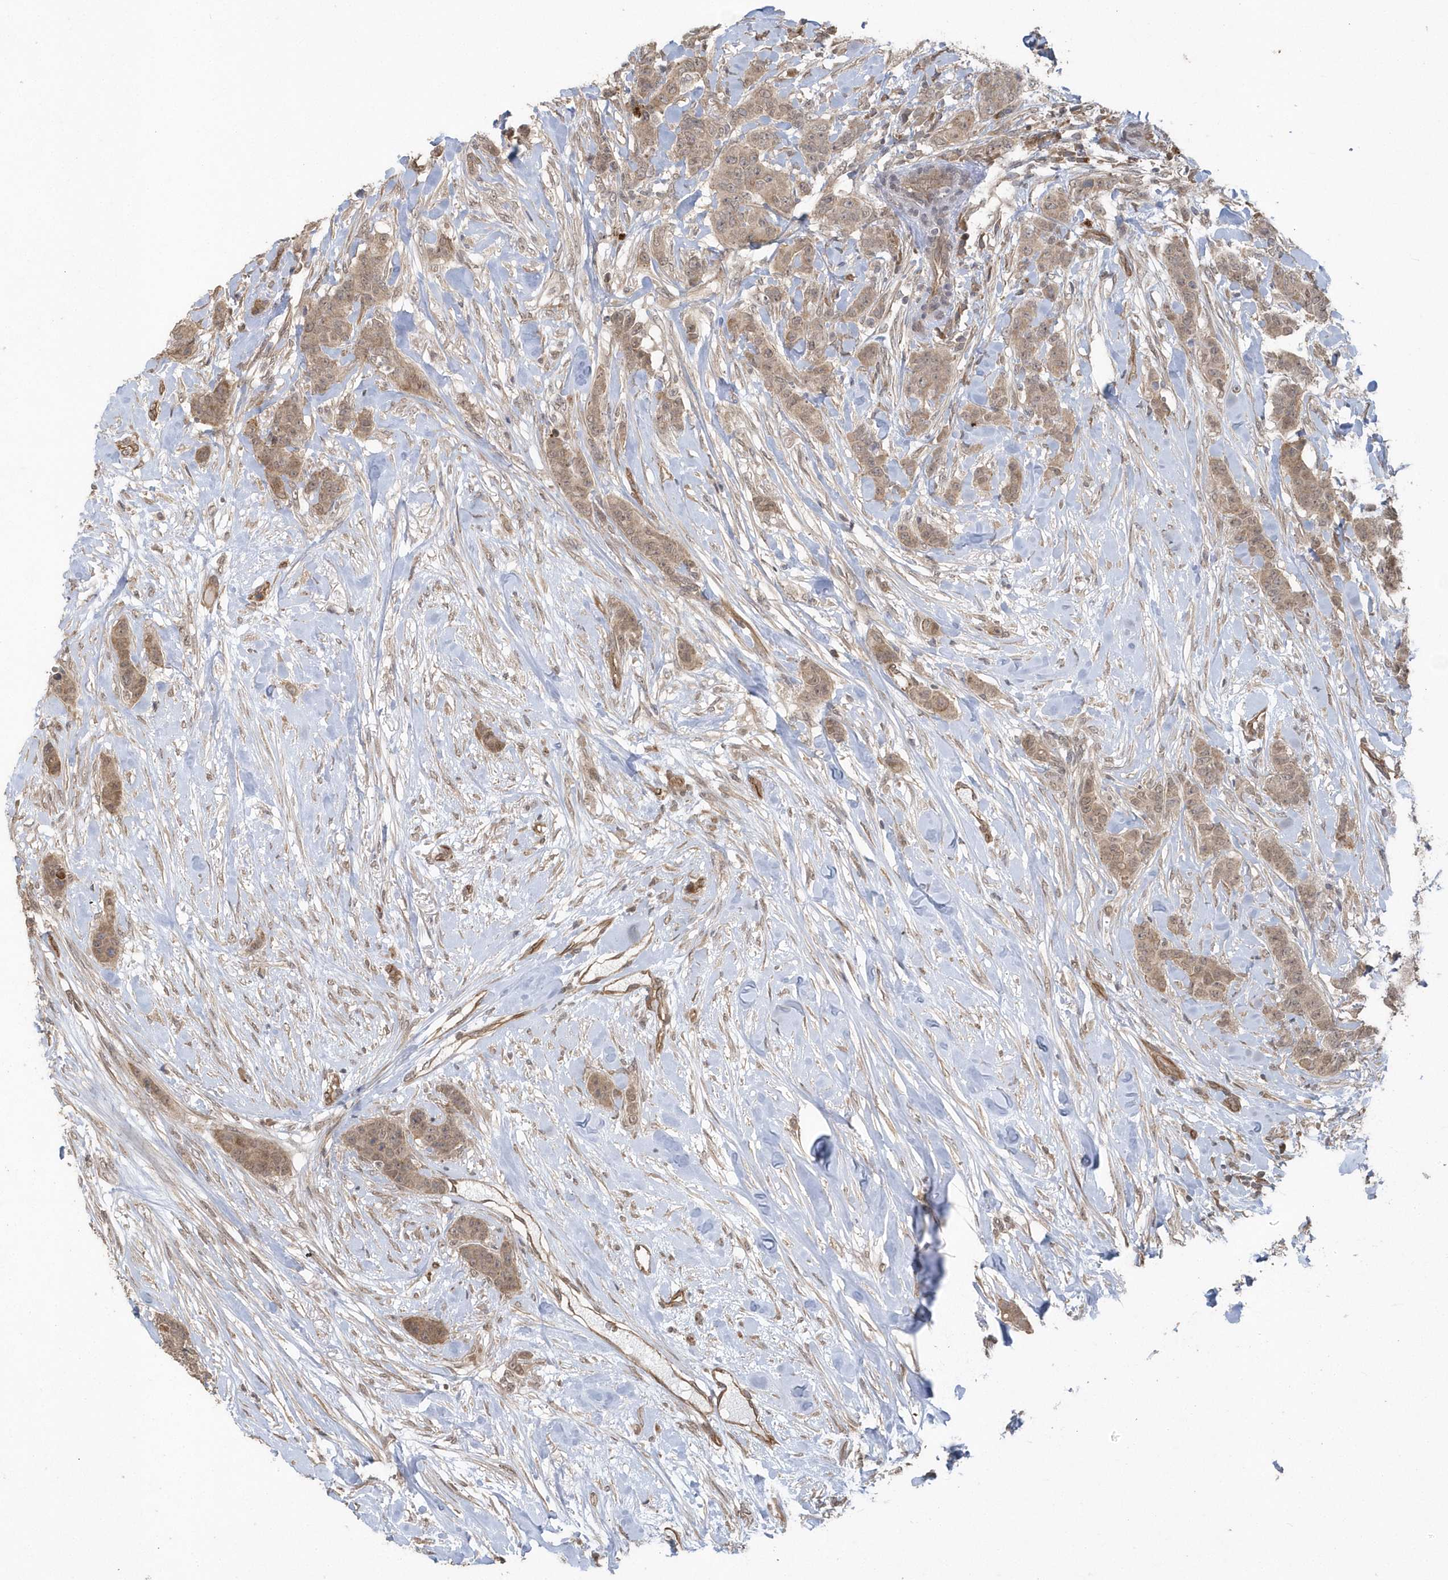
{"staining": {"intensity": "moderate", "quantity": ">75%", "location": "cytoplasmic/membranous"}, "tissue": "breast cancer", "cell_type": "Tumor cells", "image_type": "cancer", "snomed": [{"axis": "morphology", "description": "Duct carcinoma"}, {"axis": "topography", "description": "Breast"}], "caption": "Tumor cells exhibit medium levels of moderate cytoplasmic/membranous positivity in about >75% of cells in human breast cancer (invasive ductal carcinoma).", "gene": "HERPUD1", "patient": {"sex": "female", "age": 40}}